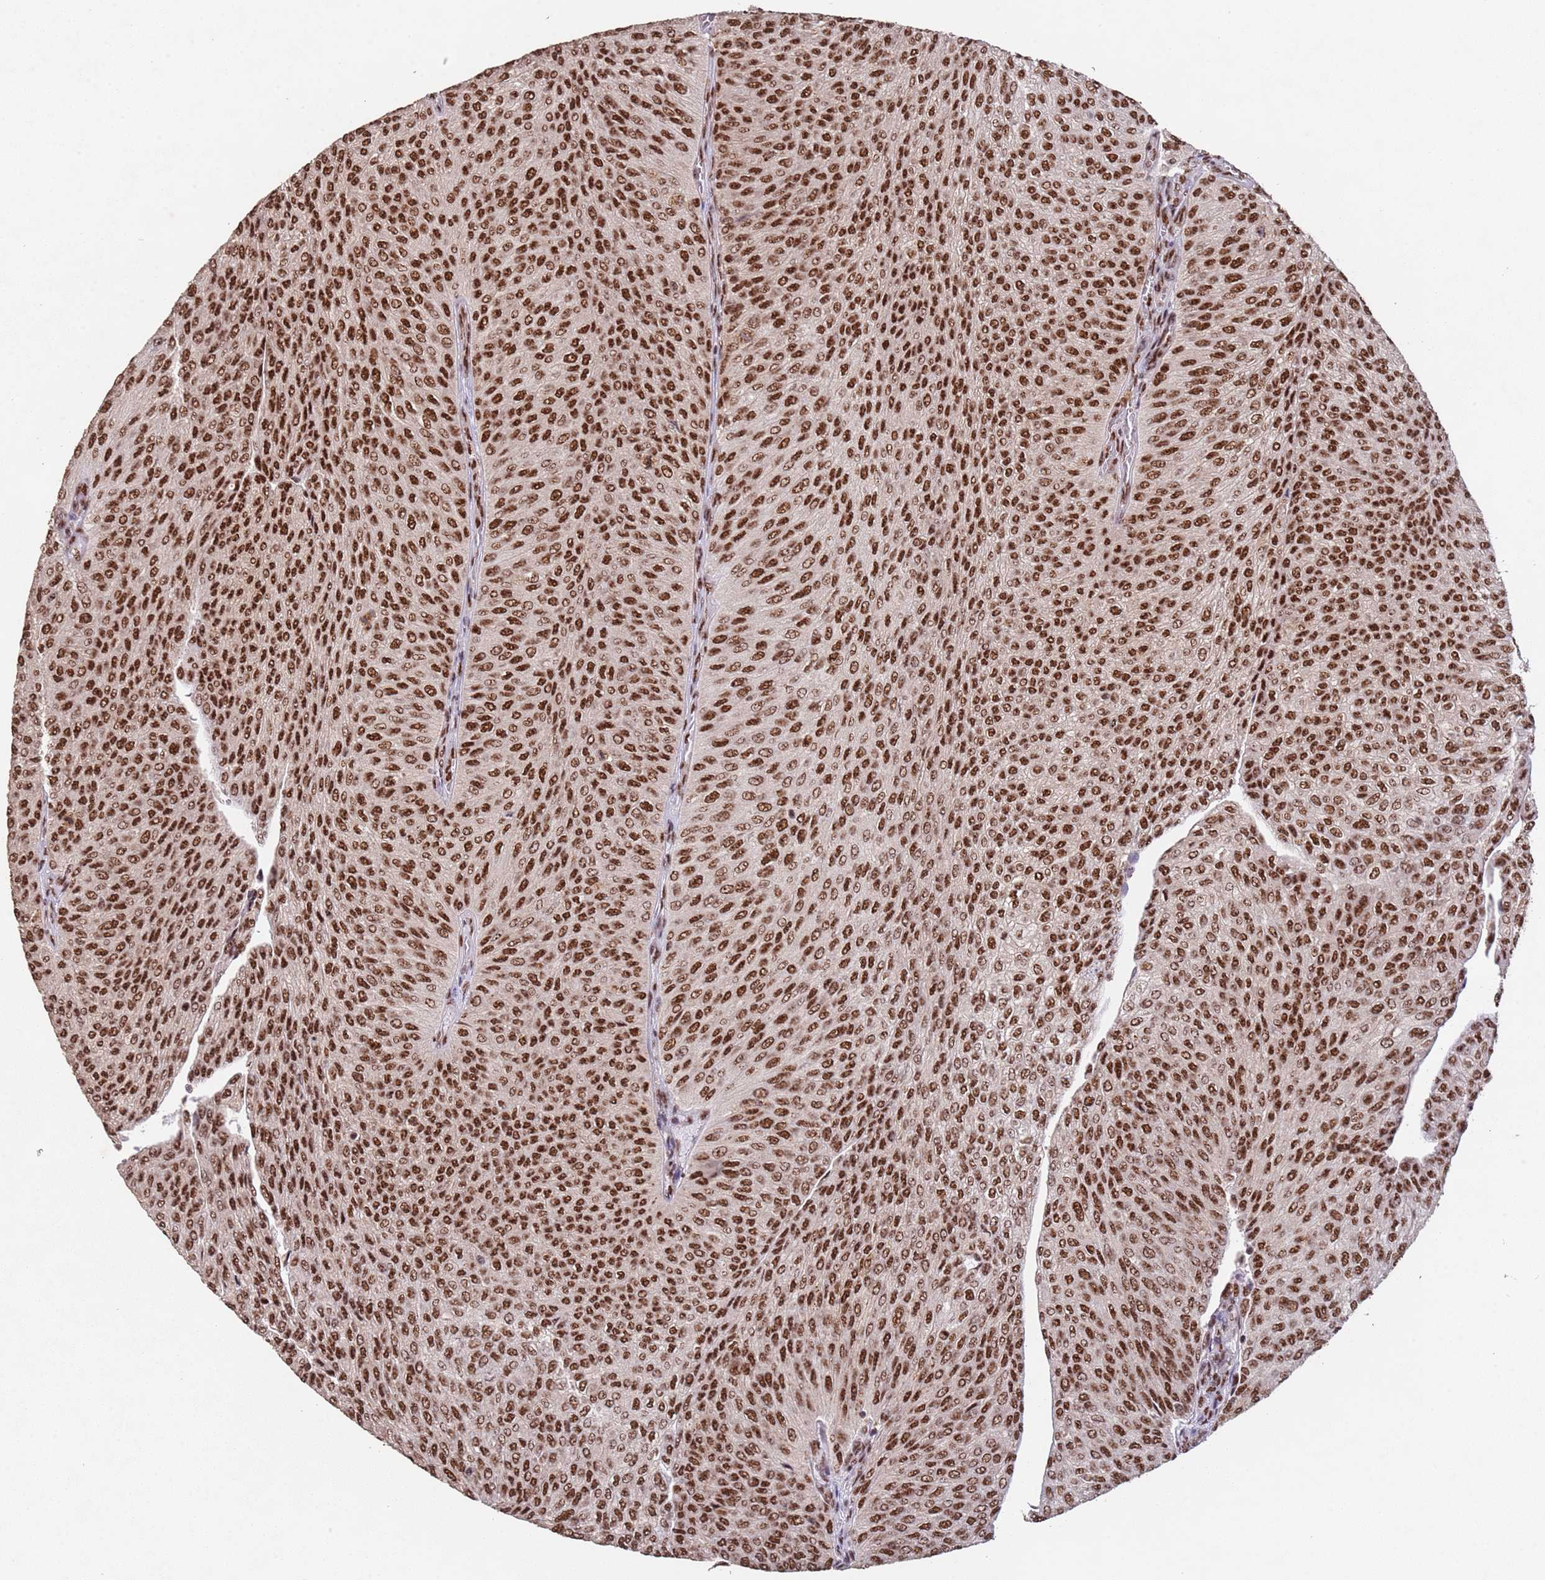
{"staining": {"intensity": "strong", "quantity": ">75%", "location": "nuclear"}, "tissue": "urothelial cancer", "cell_type": "Tumor cells", "image_type": "cancer", "snomed": [{"axis": "morphology", "description": "Urothelial carcinoma, High grade"}, {"axis": "topography", "description": "Urinary bladder"}], "caption": "The immunohistochemical stain highlights strong nuclear staining in tumor cells of urothelial carcinoma (high-grade) tissue.", "gene": "ESF1", "patient": {"sex": "female", "age": 79}}